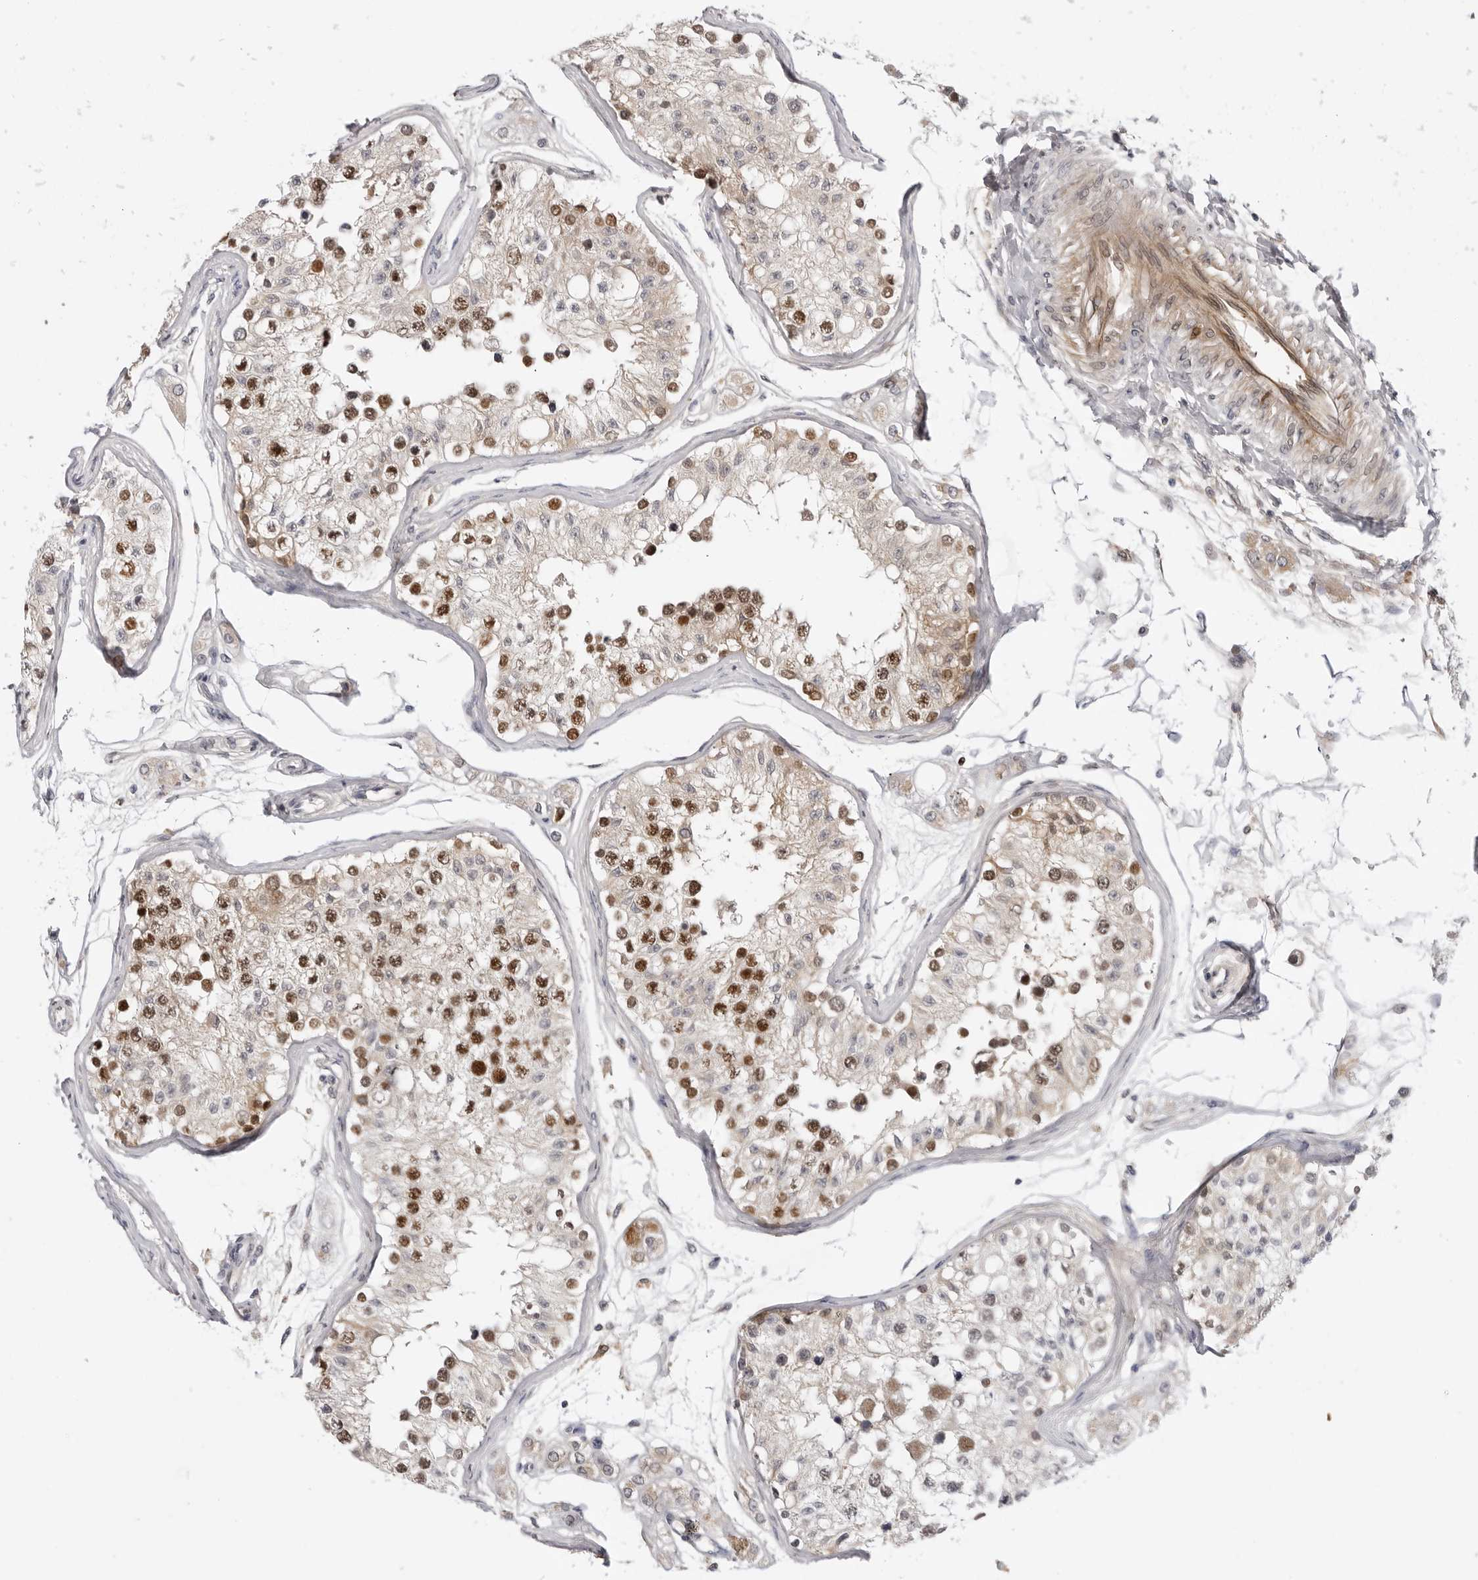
{"staining": {"intensity": "moderate", "quantity": ">75%", "location": "nuclear"}, "tissue": "testis", "cell_type": "Cells in seminiferous ducts", "image_type": "normal", "snomed": [{"axis": "morphology", "description": "Normal tissue, NOS"}, {"axis": "morphology", "description": "Adenocarcinoma, metastatic, NOS"}, {"axis": "topography", "description": "Testis"}], "caption": "Immunohistochemistry (DAB) staining of unremarkable human testis reveals moderate nuclear protein staining in approximately >75% of cells in seminiferous ducts.", "gene": "SERPINF2", "patient": {"sex": "male", "age": 26}}